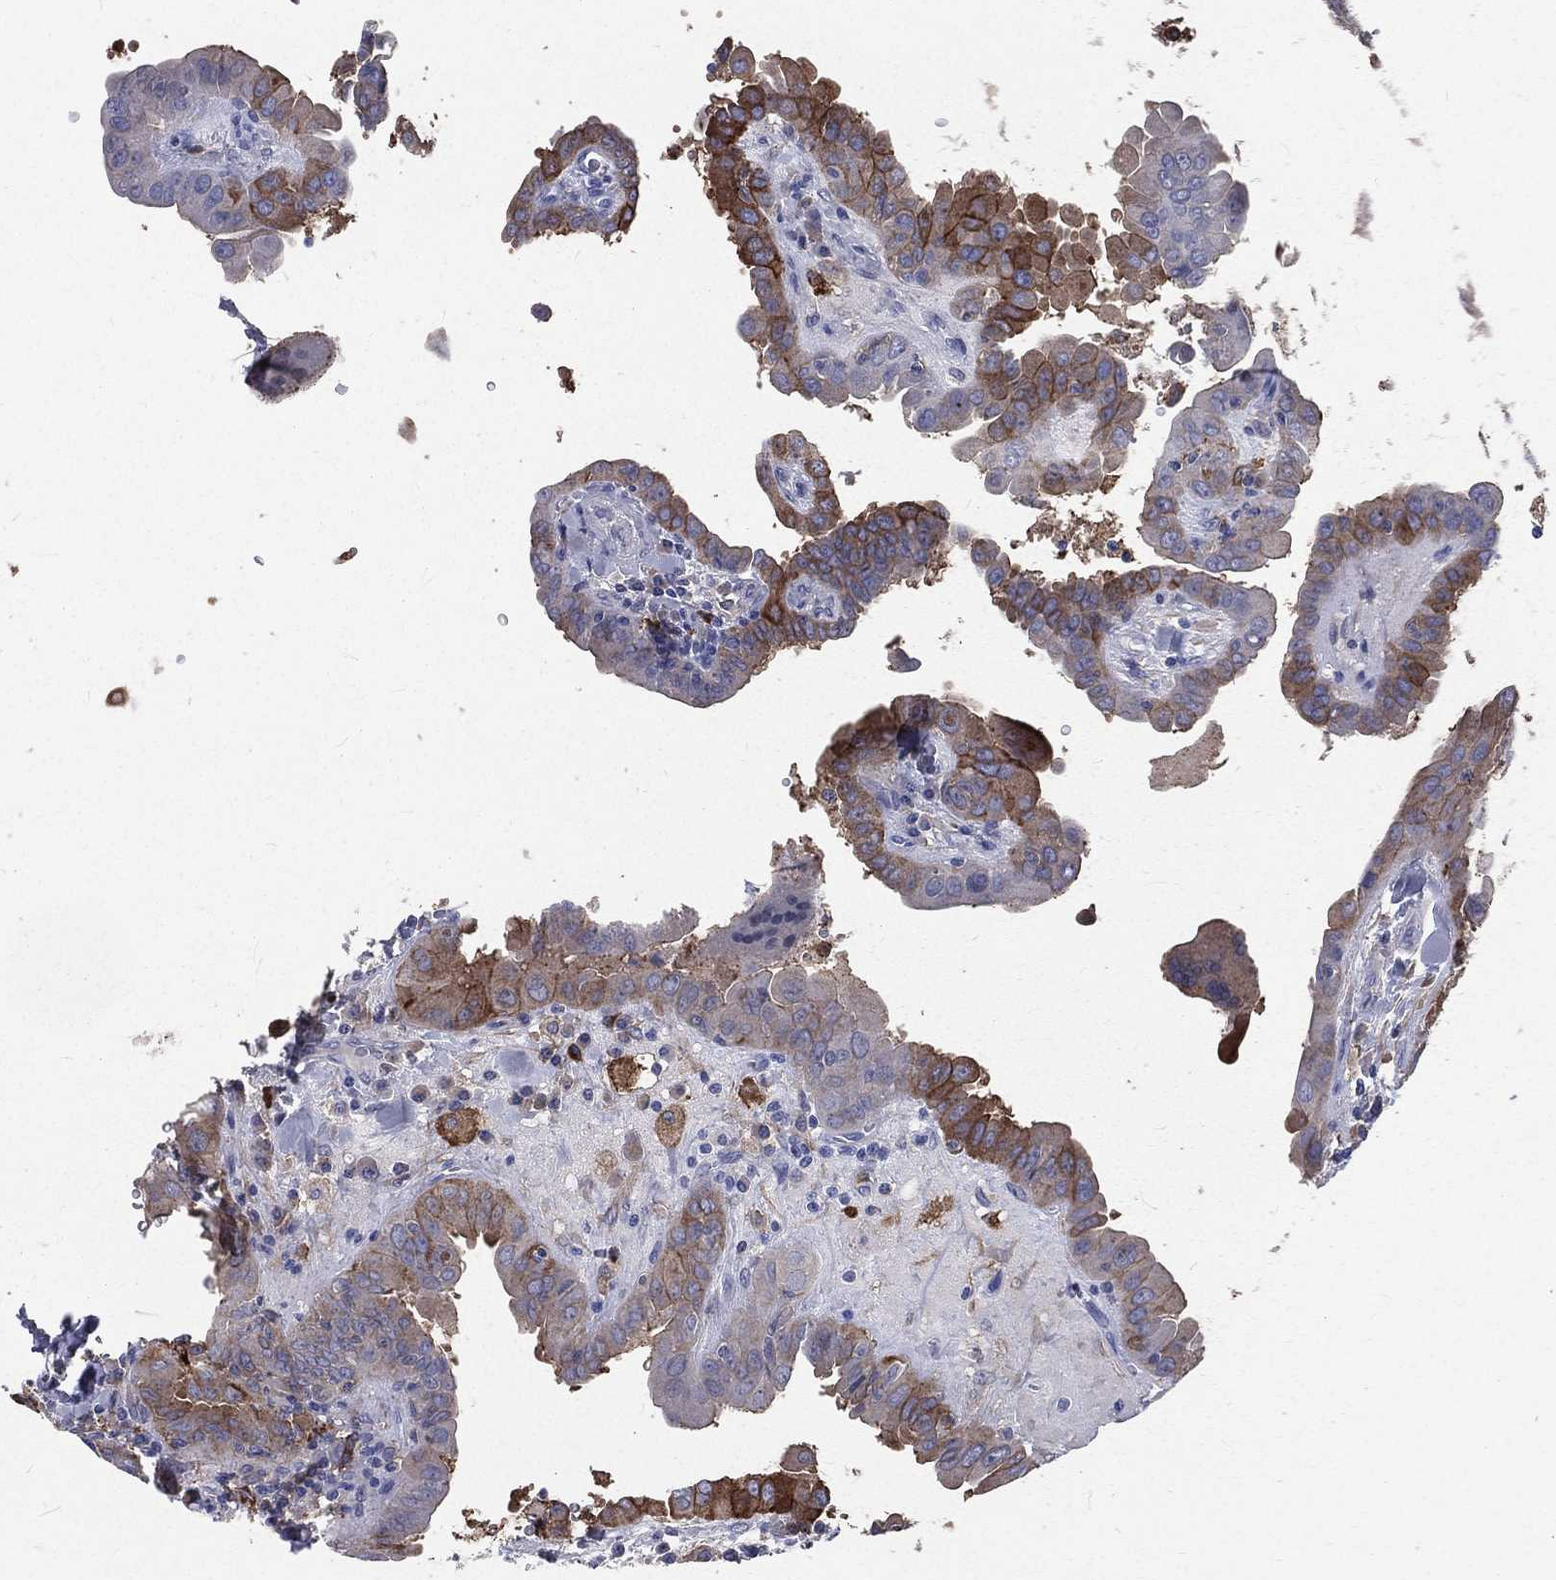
{"staining": {"intensity": "strong", "quantity": "<25%", "location": "cytoplasmic/membranous"}, "tissue": "thyroid cancer", "cell_type": "Tumor cells", "image_type": "cancer", "snomed": [{"axis": "morphology", "description": "Papillary adenocarcinoma, NOS"}, {"axis": "topography", "description": "Thyroid gland"}], "caption": "IHC of human thyroid papillary adenocarcinoma reveals medium levels of strong cytoplasmic/membranous expression in about <25% of tumor cells. (Brightfield microscopy of DAB IHC at high magnification).", "gene": "BASP1", "patient": {"sex": "female", "age": 37}}